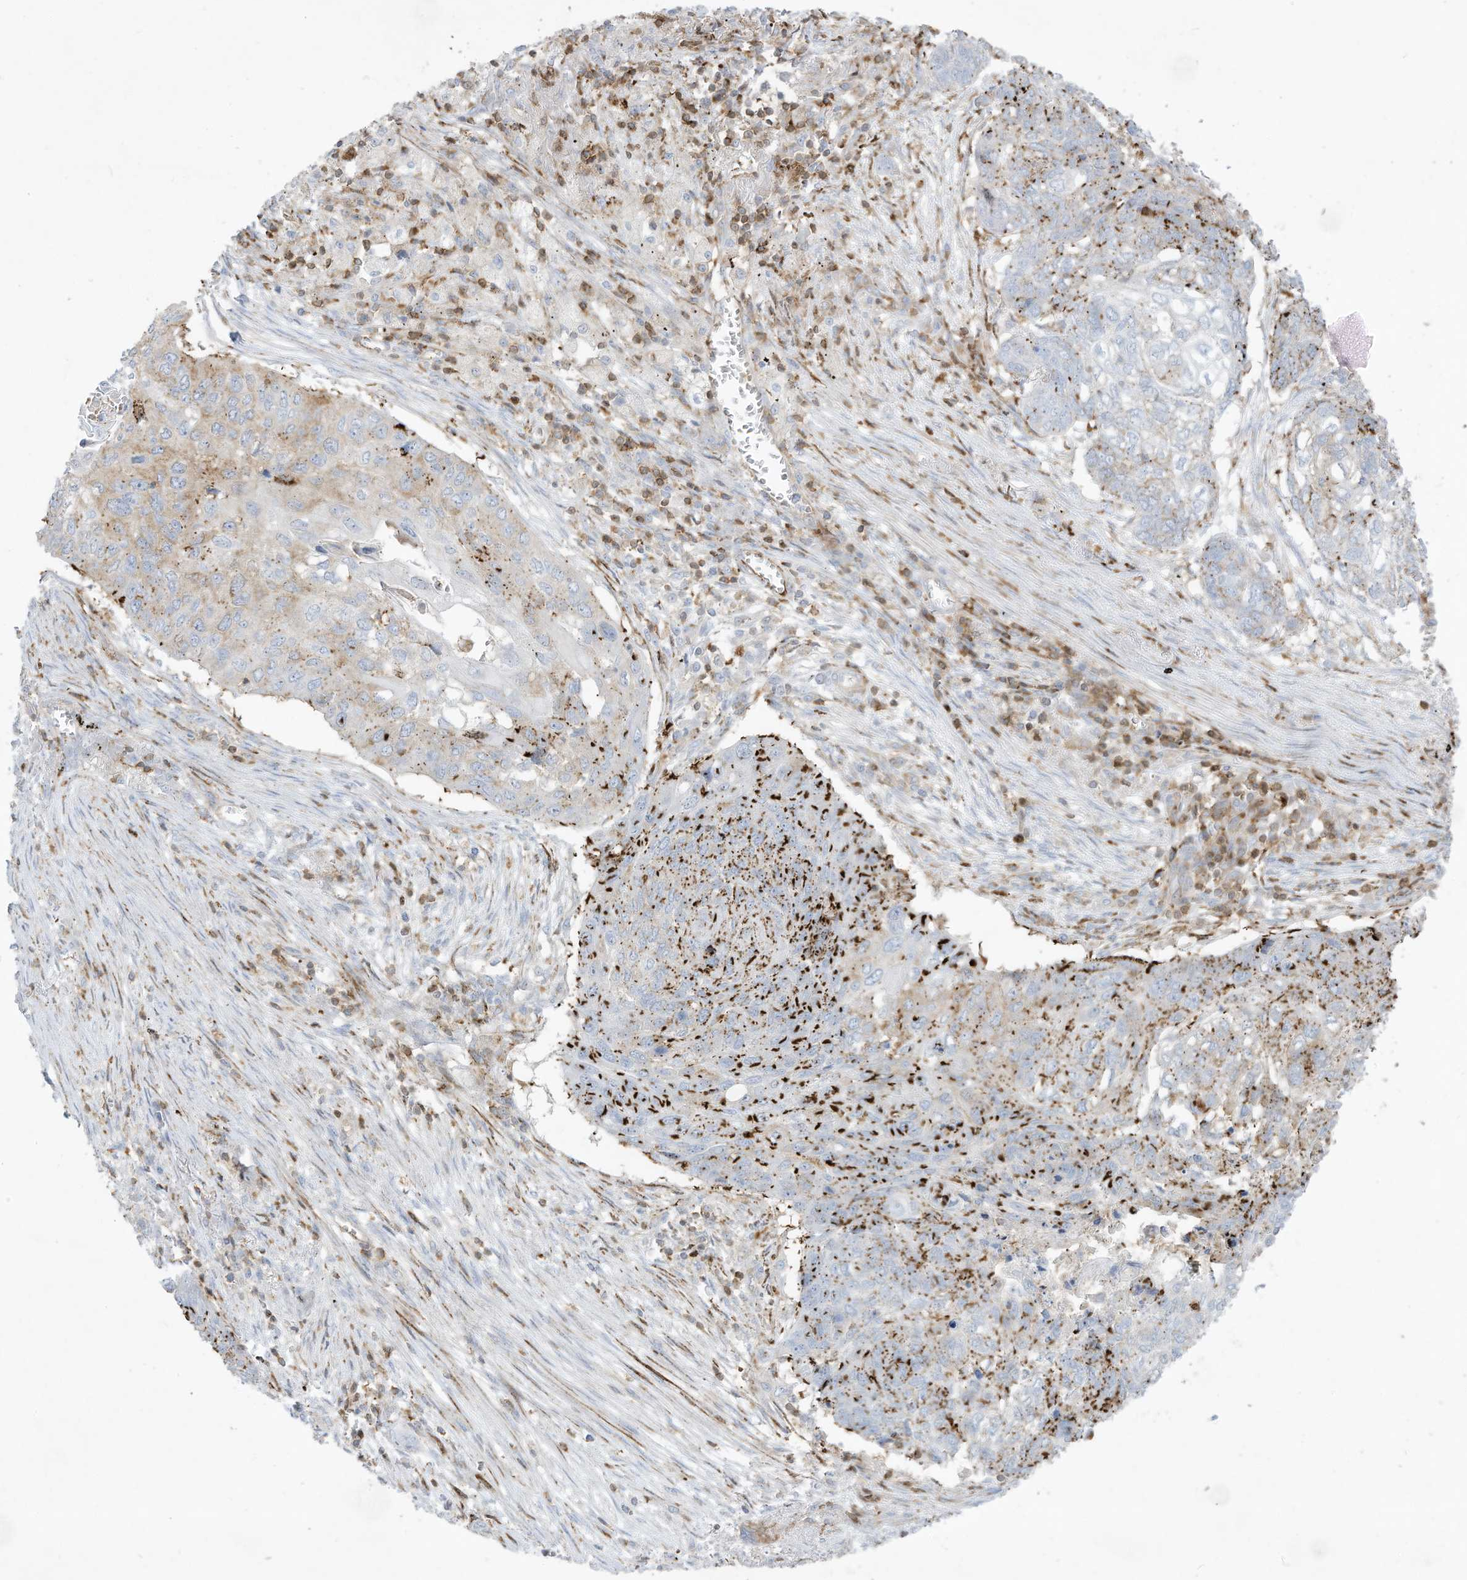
{"staining": {"intensity": "moderate", "quantity": "25%-75%", "location": "cytoplasmic/membranous"}, "tissue": "lung cancer", "cell_type": "Tumor cells", "image_type": "cancer", "snomed": [{"axis": "morphology", "description": "Squamous cell carcinoma, NOS"}, {"axis": "topography", "description": "Lung"}], "caption": "IHC (DAB (3,3'-diaminobenzidine)) staining of lung squamous cell carcinoma shows moderate cytoplasmic/membranous protein positivity in about 25%-75% of tumor cells.", "gene": "THNSL2", "patient": {"sex": "female", "age": 63}}